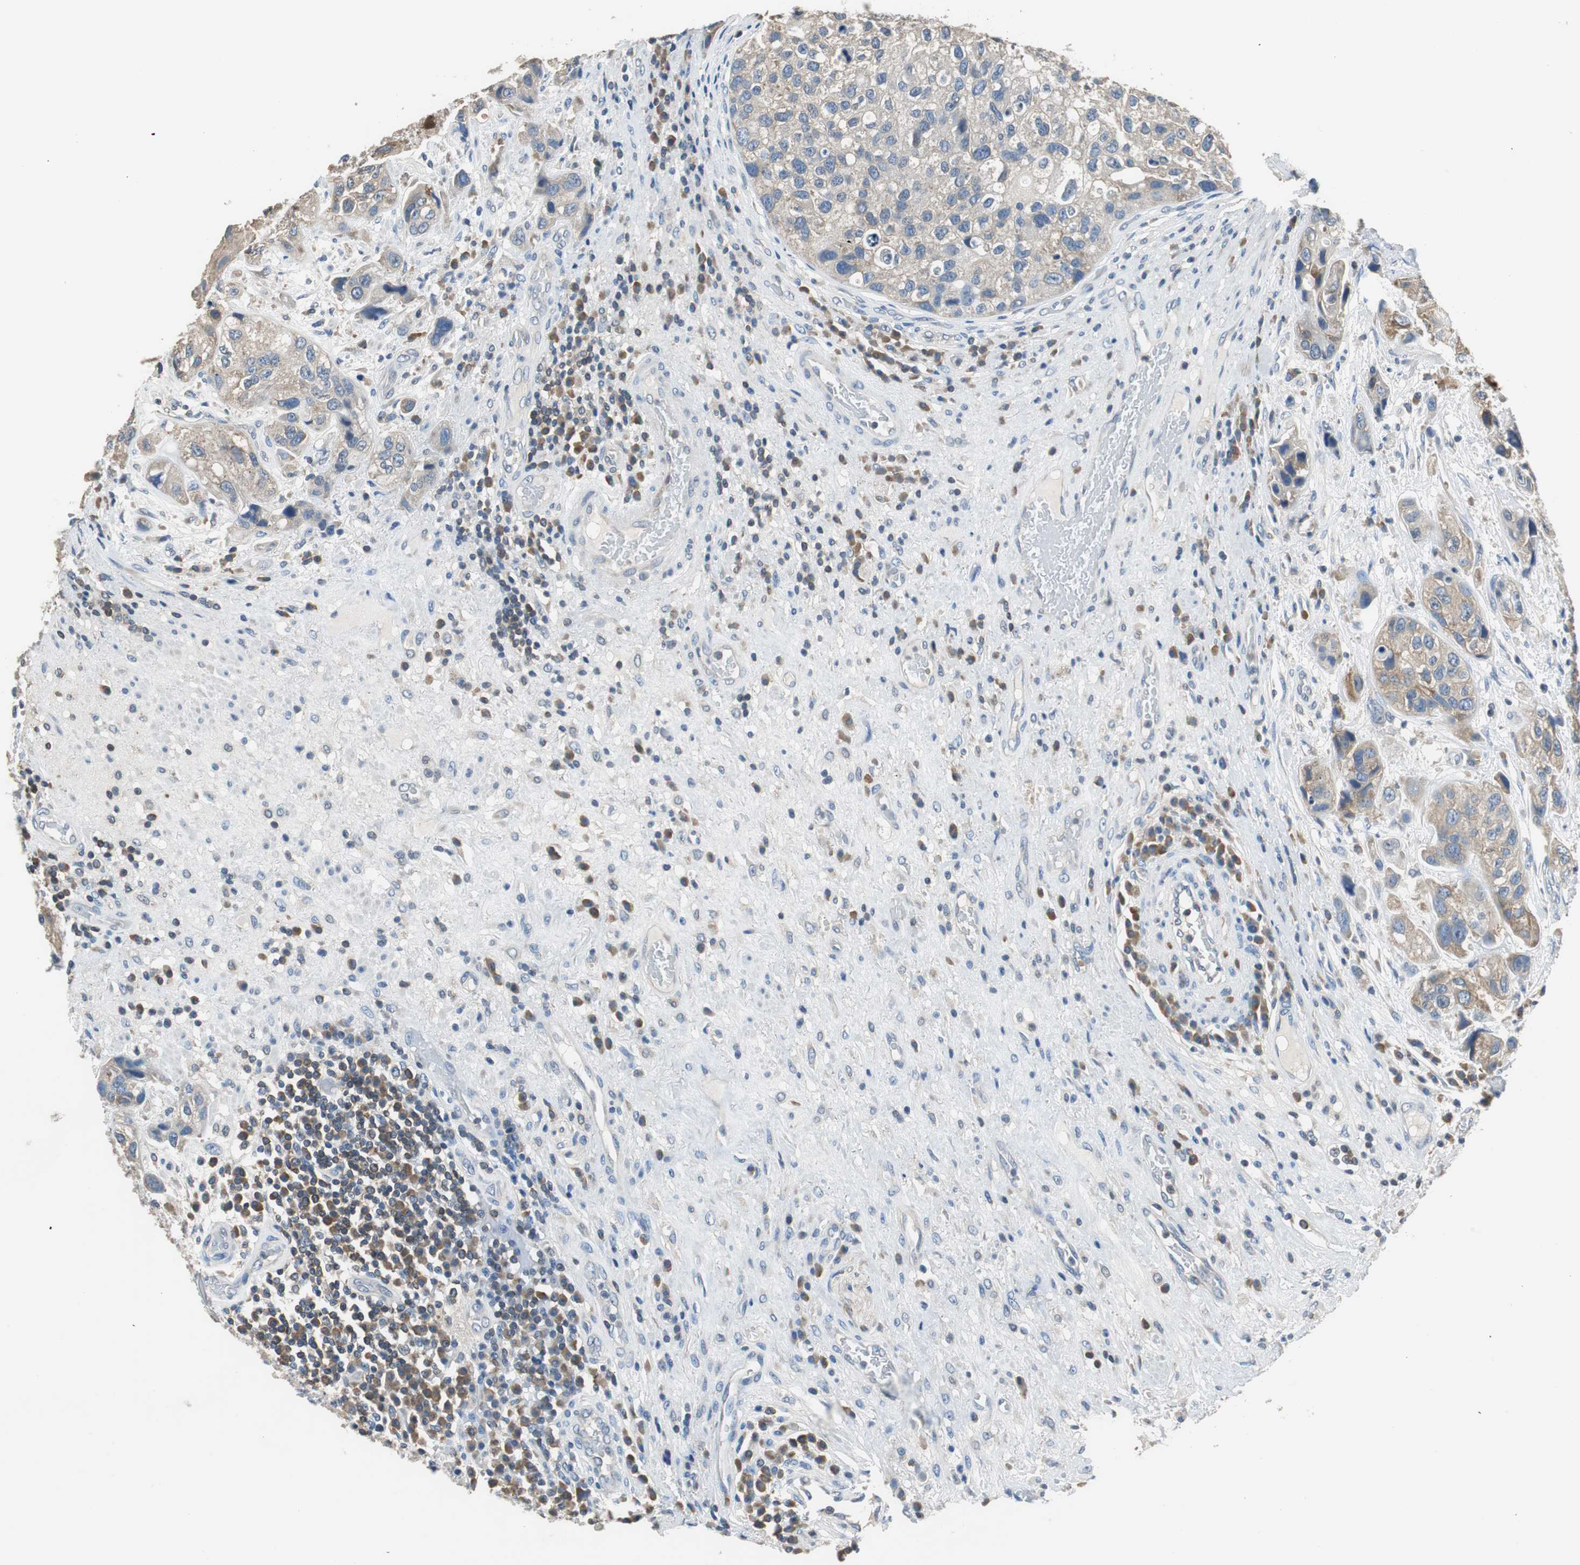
{"staining": {"intensity": "weak", "quantity": ">75%", "location": "cytoplasmic/membranous"}, "tissue": "urothelial cancer", "cell_type": "Tumor cells", "image_type": "cancer", "snomed": [{"axis": "morphology", "description": "Urothelial carcinoma, High grade"}, {"axis": "topography", "description": "Urinary bladder"}], "caption": "Tumor cells exhibit low levels of weak cytoplasmic/membranous staining in approximately >75% of cells in urothelial carcinoma (high-grade).", "gene": "PRKCA", "patient": {"sex": "female", "age": 64}}